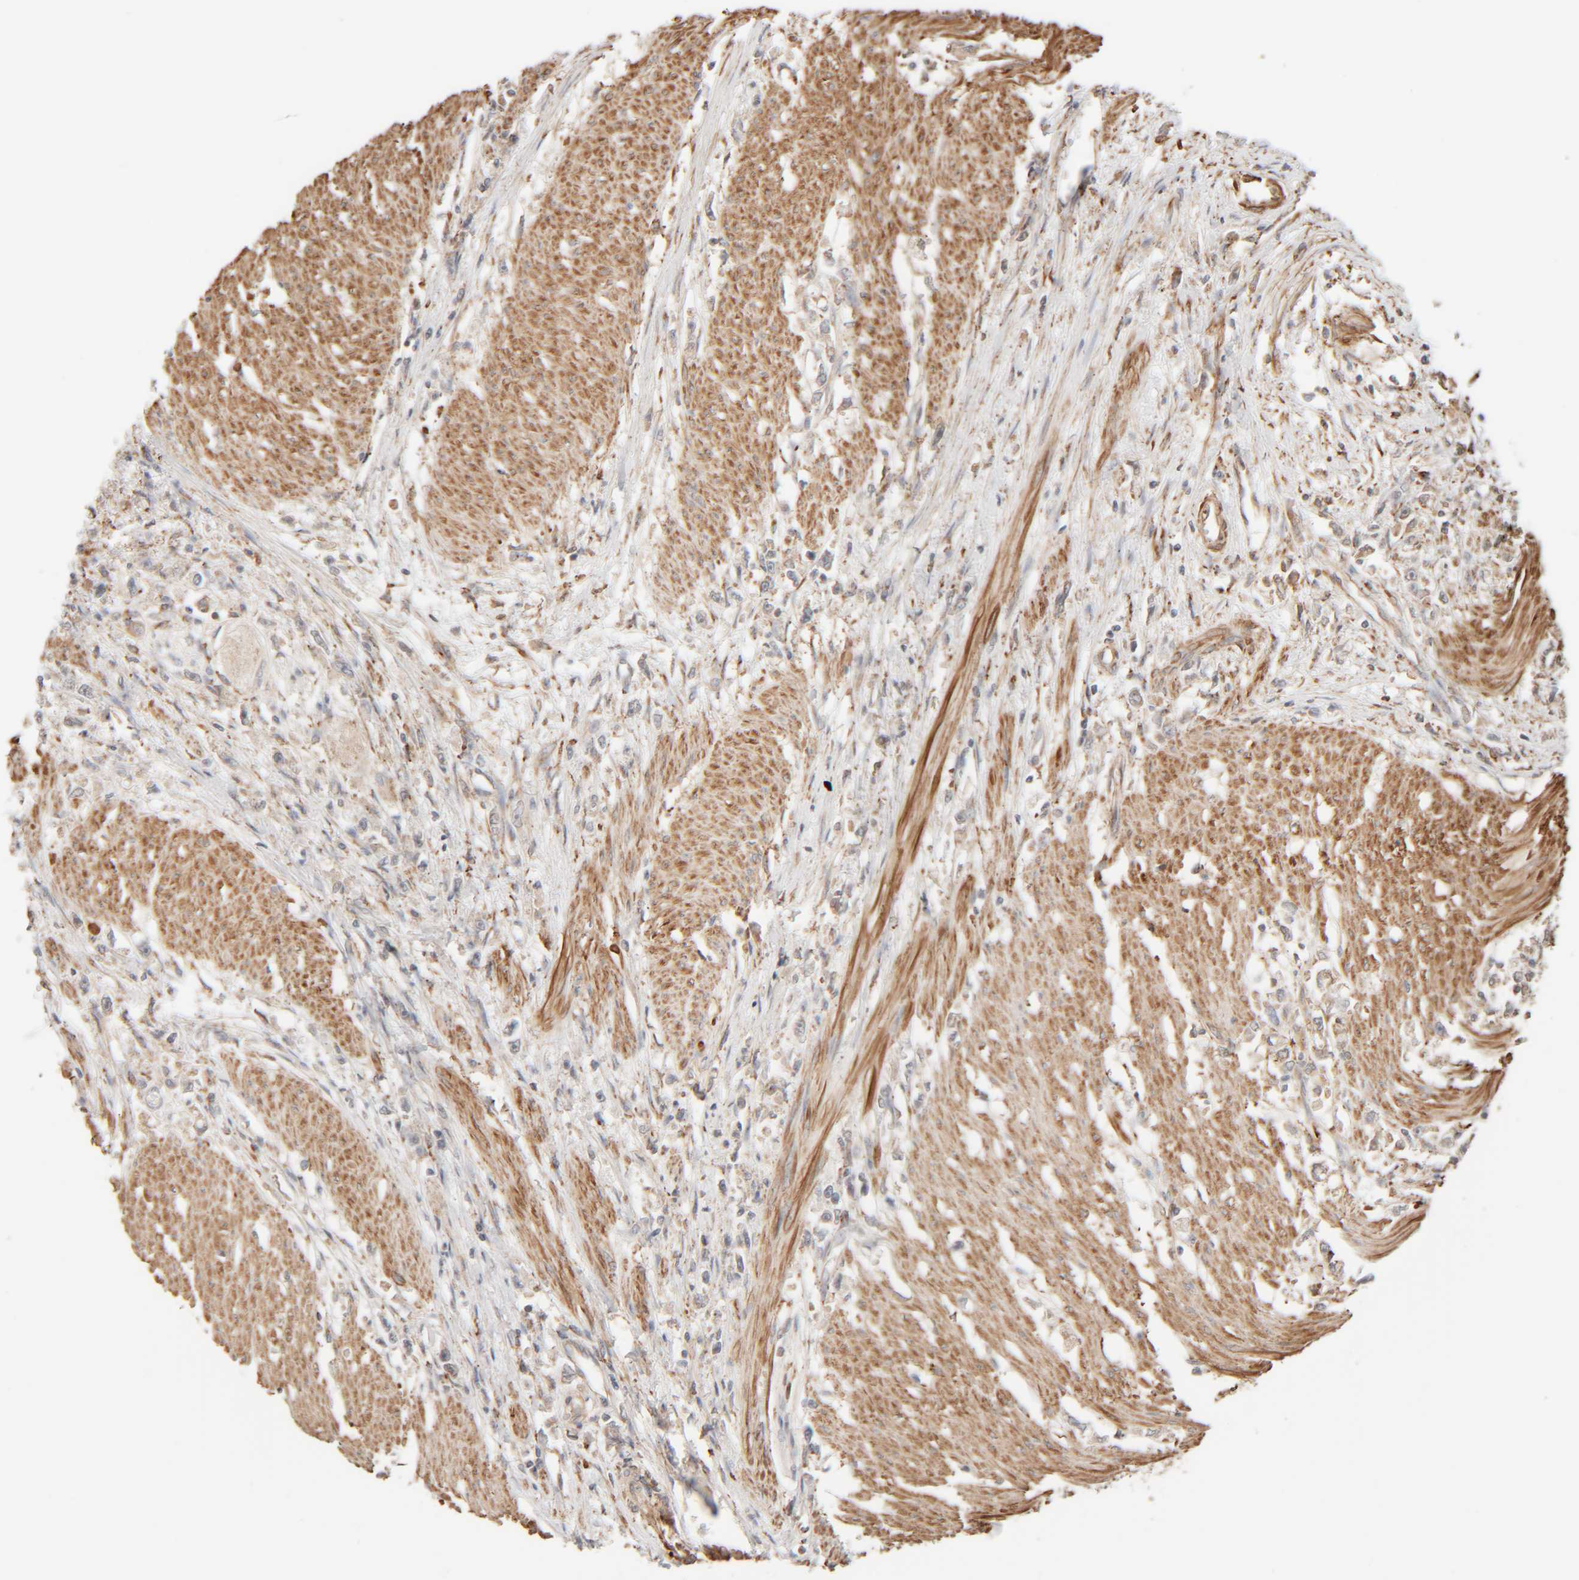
{"staining": {"intensity": "negative", "quantity": "none", "location": "none"}, "tissue": "stomach cancer", "cell_type": "Tumor cells", "image_type": "cancer", "snomed": [{"axis": "morphology", "description": "Adenocarcinoma, NOS"}, {"axis": "topography", "description": "Stomach"}], "caption": "High magnification brightfield microscopy of adenocarcinoma (stomach) stained with DAB (brown) and counterstained with hematoxylin (blue): tumor cells show no significant positivity.", "gene": "INTS1", "patient": {"sex": "female", "age": 59}}